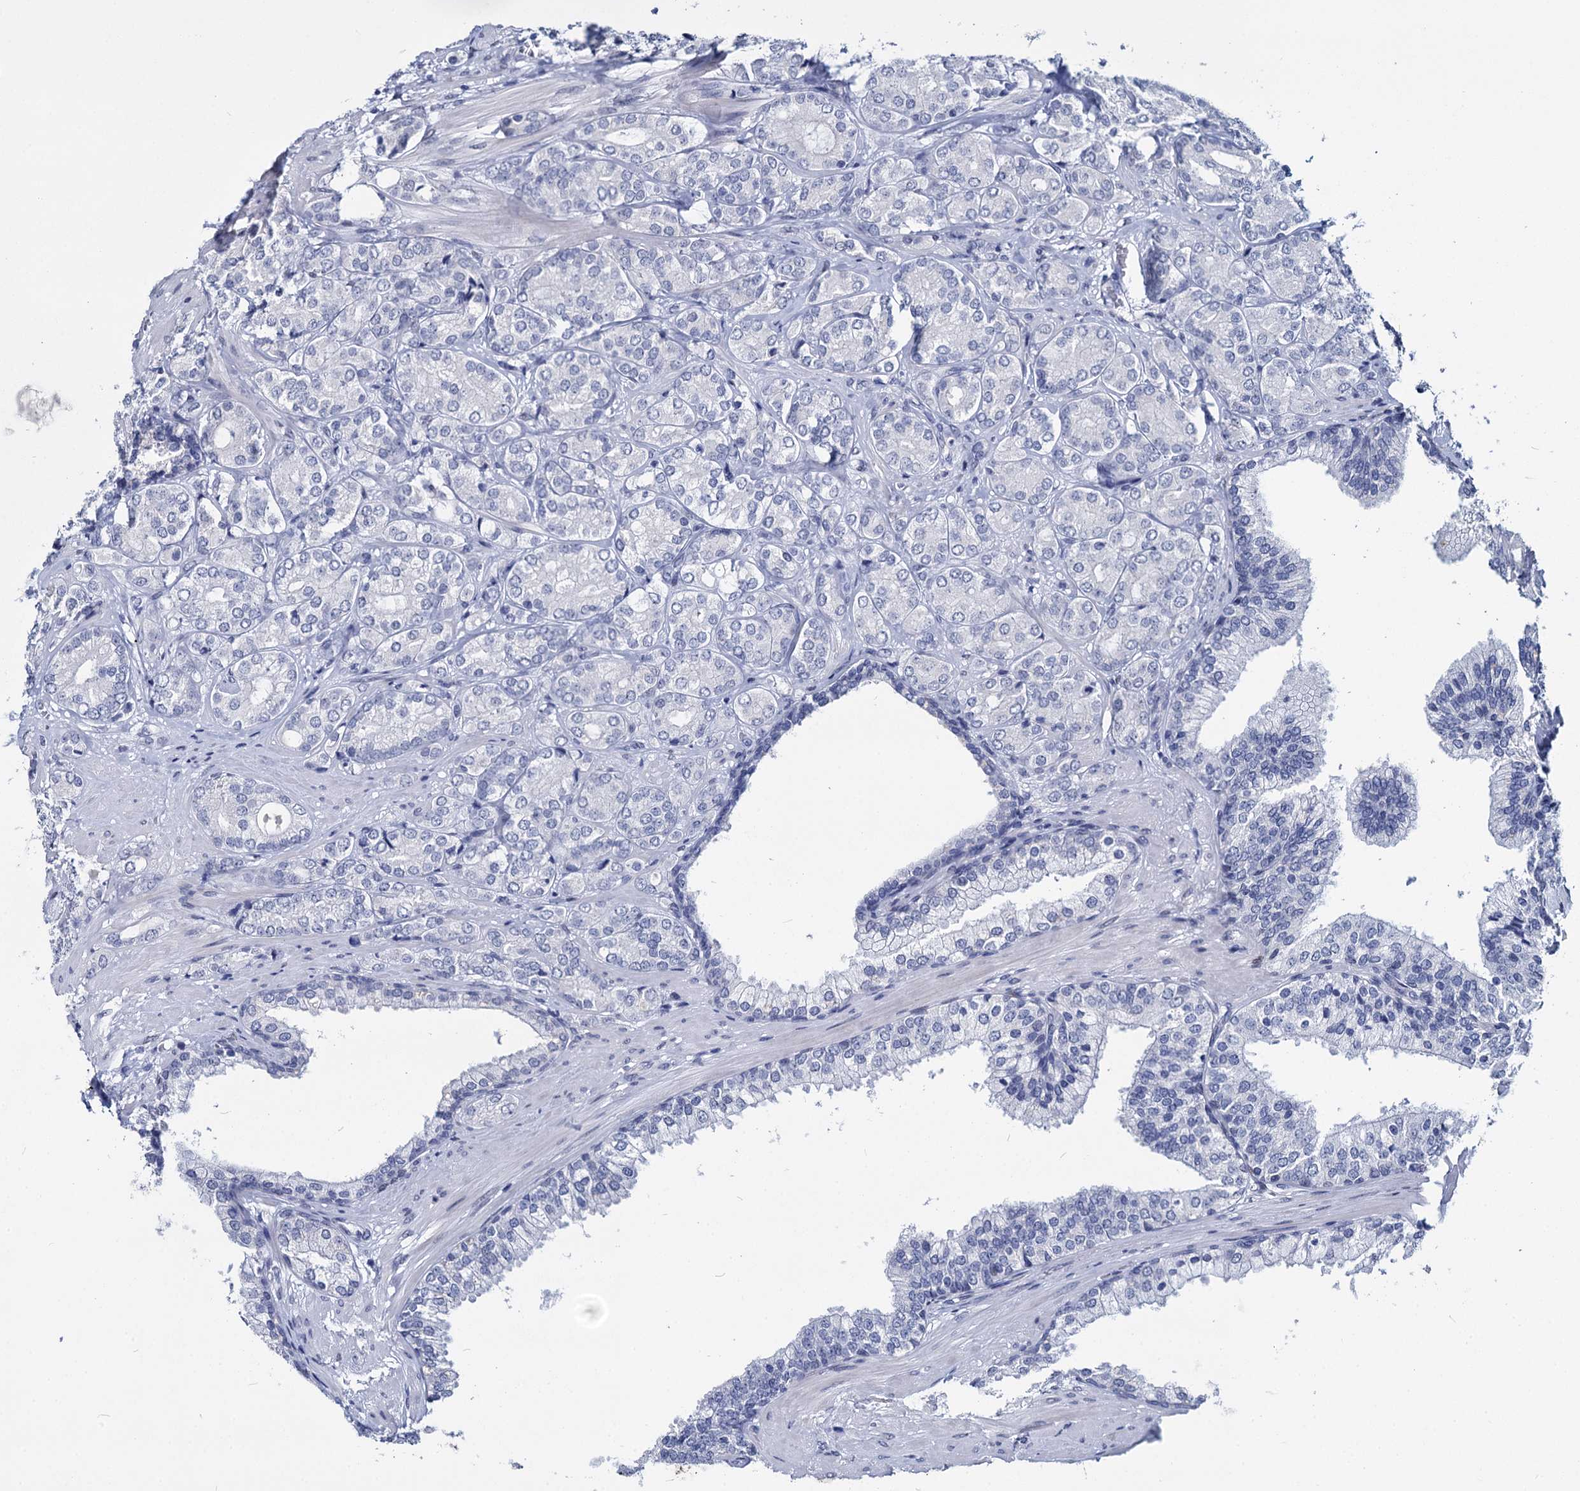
{"staining": {"intensity": "negative", "quantity": "none", "location": "none"}, "tissue": "prostate cancer", "cell_type": "Tumor cells", "image_type": "cancer", "snomed": [{"axis": "morphology", "description": "Adenocarcinoma, High grade"}, {"axis": "topography", "description": "Prostate"}], "caption": "IHC of human prostate cancer displays no staining in tumor cells. (DAB (3,3'-diaminobenzidine) immunohistochemistry visualized using brightfield microscopy, high magnification).", "gene": "MAGEA4", "patient": {"sex": "male", "age": 60}}